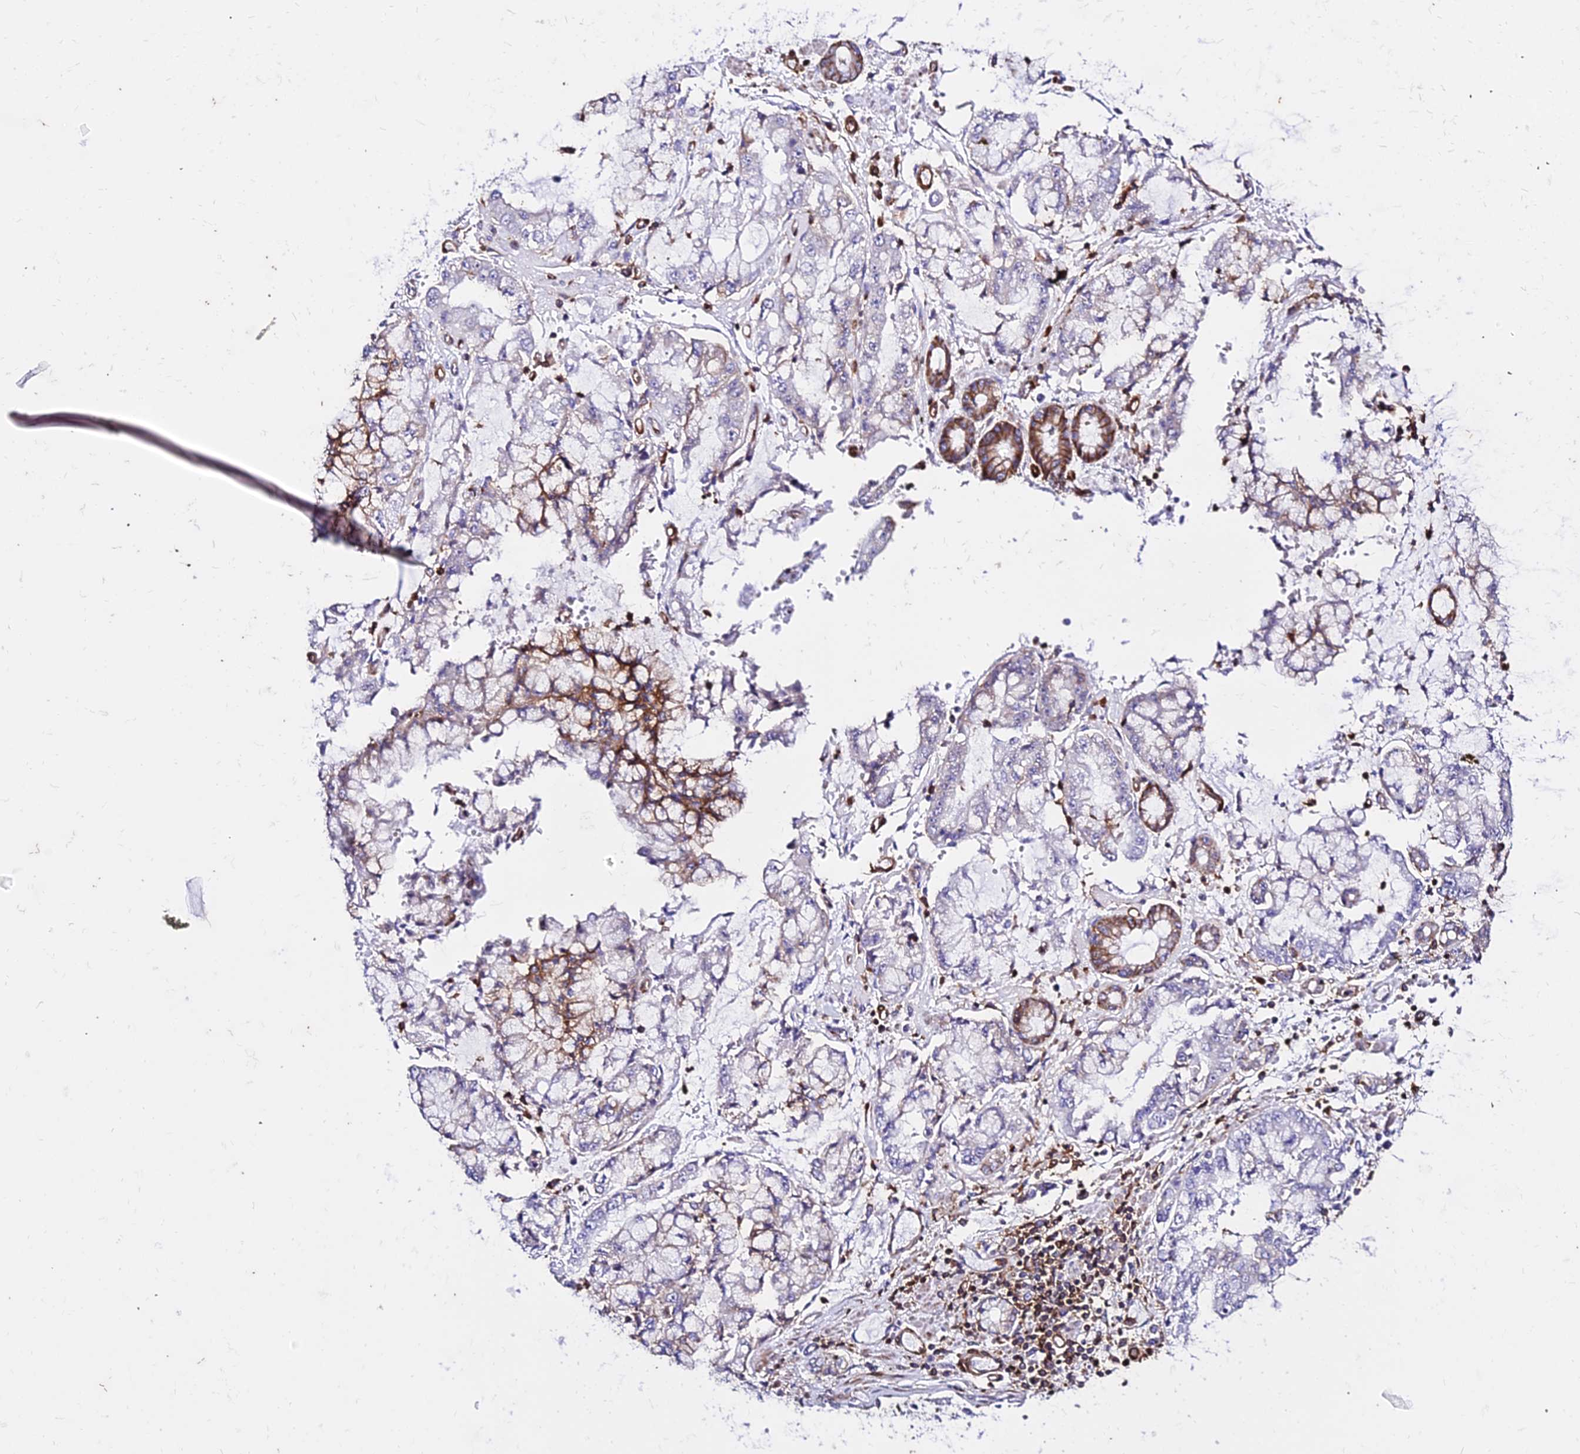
{"staining": {"intensity": "moderate", "quantity": "<25%", "location": "cytoplasmic/membranous"}, "tissue": "stomach cancer", "cell_type": "Tumor cells", "image_type": "cancer", "snomed": [{"axis": "morphology", "description": "Adenocarcinoma, NOS"}, {"axis": "topography", "description": "Stomach"}], "caption": "A brown stain shows moderate cytoplasmic/membranous expression of a protein in human stomach adenocarcinoma tumor cells.", "gene": "CSRP1", "patient": {"sex": "male", "age": 76}}